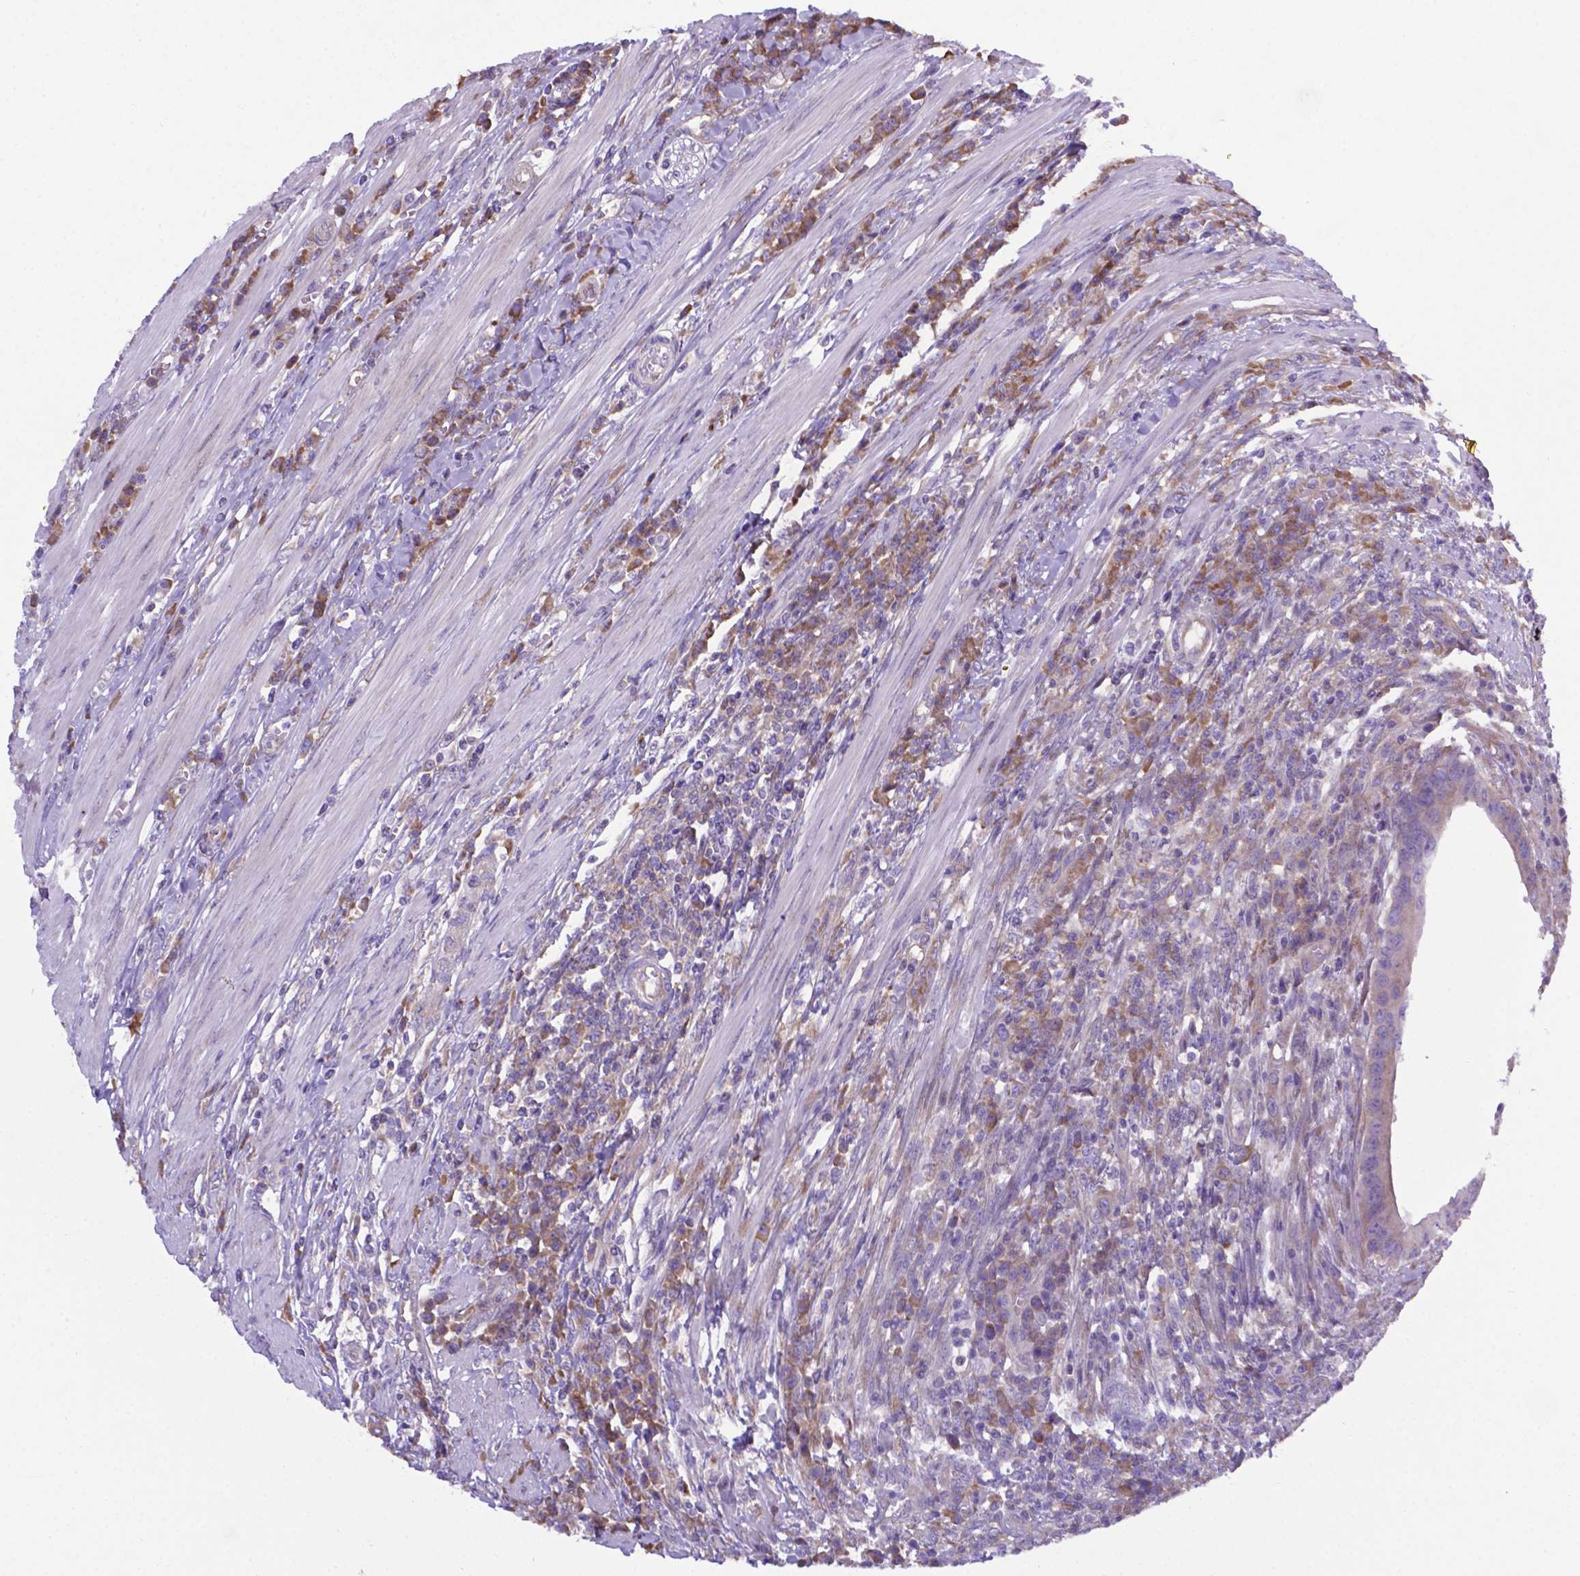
{"staining": {"intensity": "weak", "quantity": ">75%", "location": "cytoplasmic/membranous"}, "tissue": "colorectal cancer", "cell_type": "Tumor cells", "image_type": "cancer", "snomed": [{"axis": "morphology", "description": "Adenocarcinoma, NOS"}, {"axis": "topography", "description": "Colon"}], "caption": "The histopathology image shows a brown stain indicating the presence of a protein in the cytoplasmic/membranous of tumor cells in colorectal adenocarcinoma. (brown staining indicates protein expression, while blue staining denotes nuclei).", "gene": "RPL6", "patient": {"sex": "male", "age": 65}}